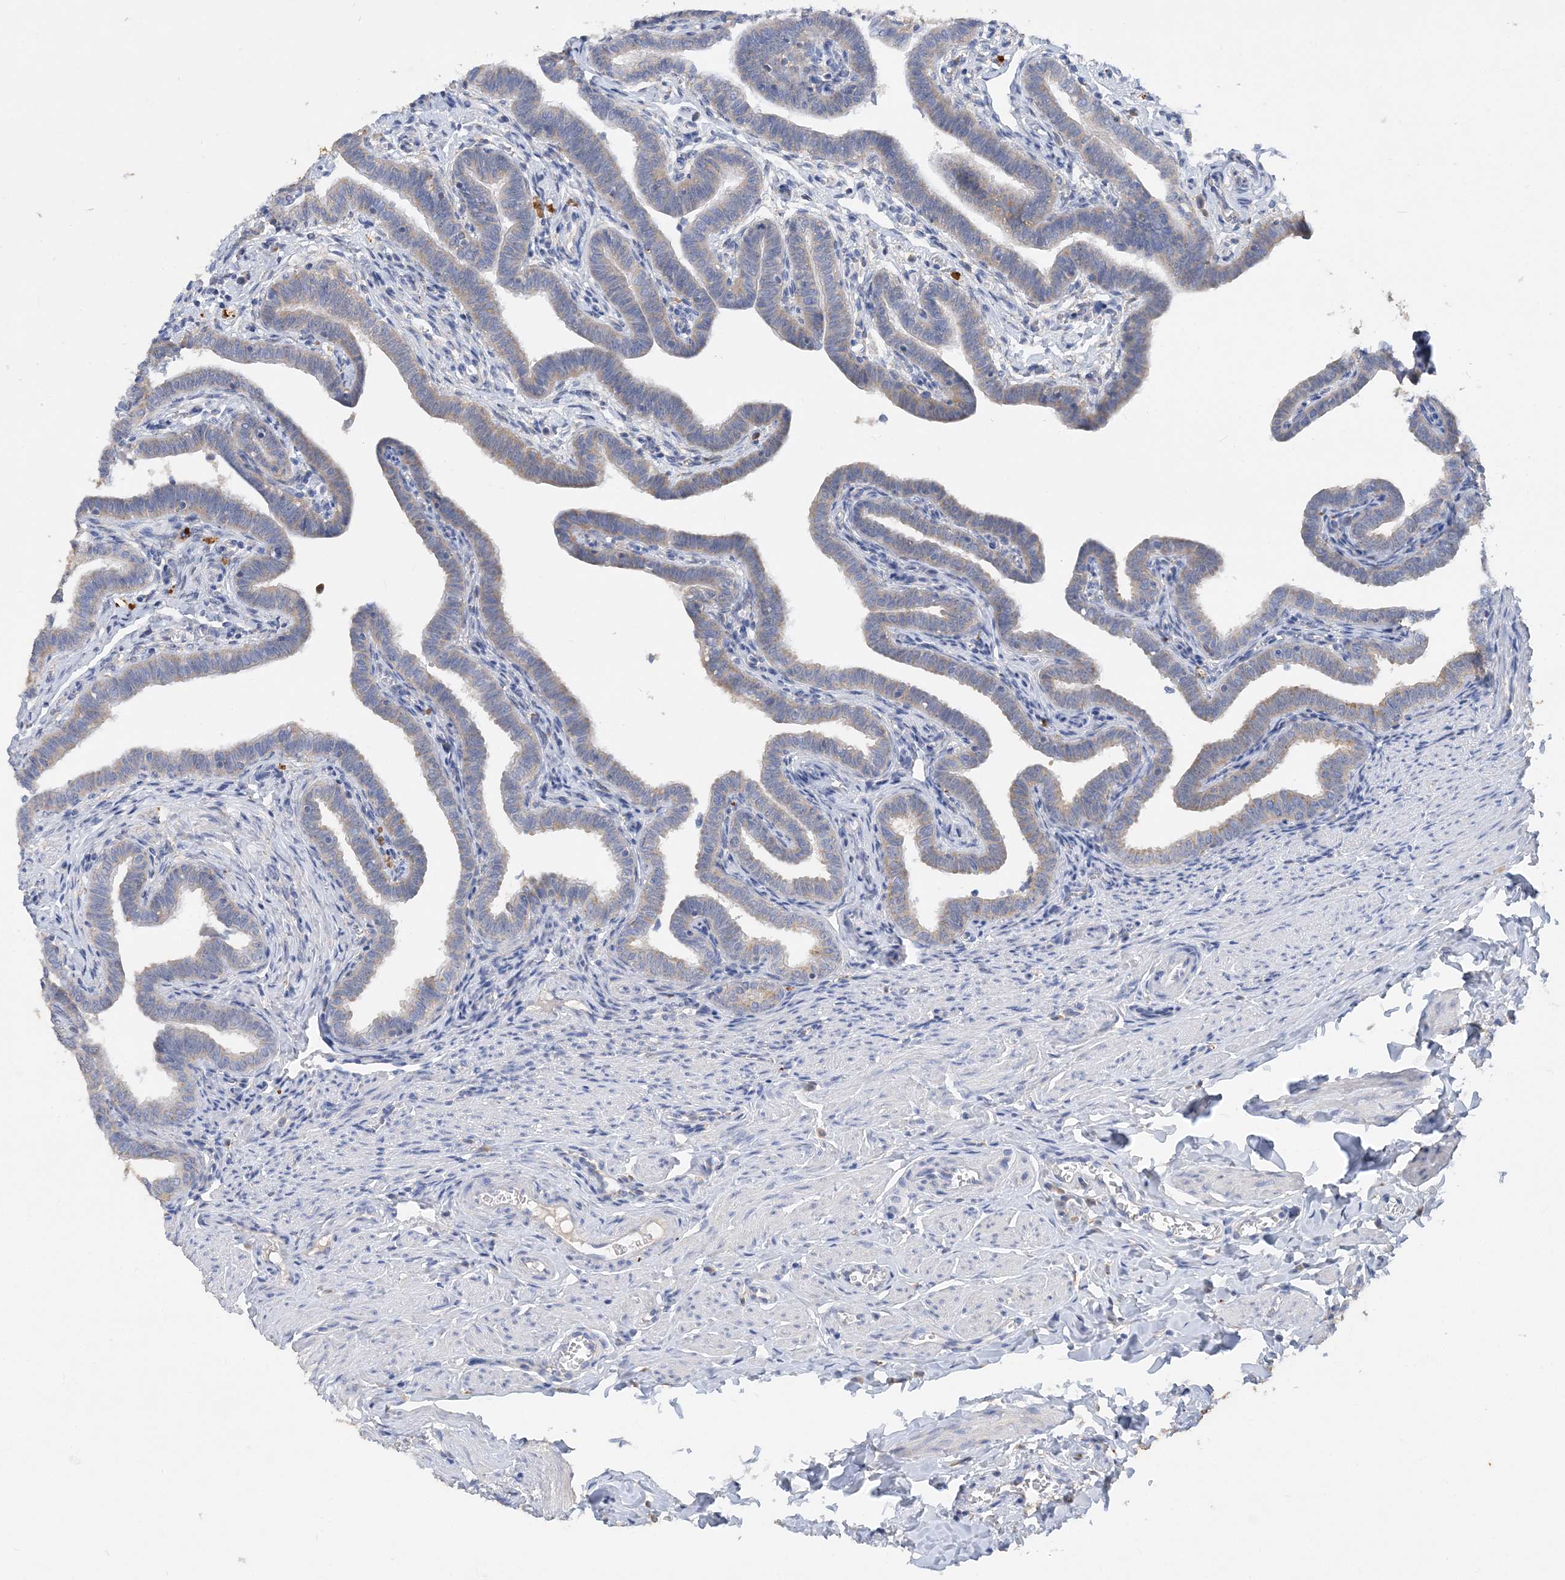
{"staining": {"intensity": "weak", "quantity": "25%-75%", "location": "cytoplasmic/membranous"}, "tissue": "fallopian tube", "cell_type": "Glandular cells", "image_type": "normal", "snomed": [{"axis": "morphology", "description": "Normal tissue, NOS"}, {"axis": "topography", "description": "Fallopian tube"}], "caption": "A brown stain labels weak cytoplasmic/membranous positivity of a protein in glandular cells of unremarkable fallopian tube. Using DAB (3,3'-diaminobenzidine) (brown) and hematoxylin (blue) stains, captured at high magnification using brightfield microscopy.", "gene": "GRINA", "patient": {"sex": "female", "age": 36}}